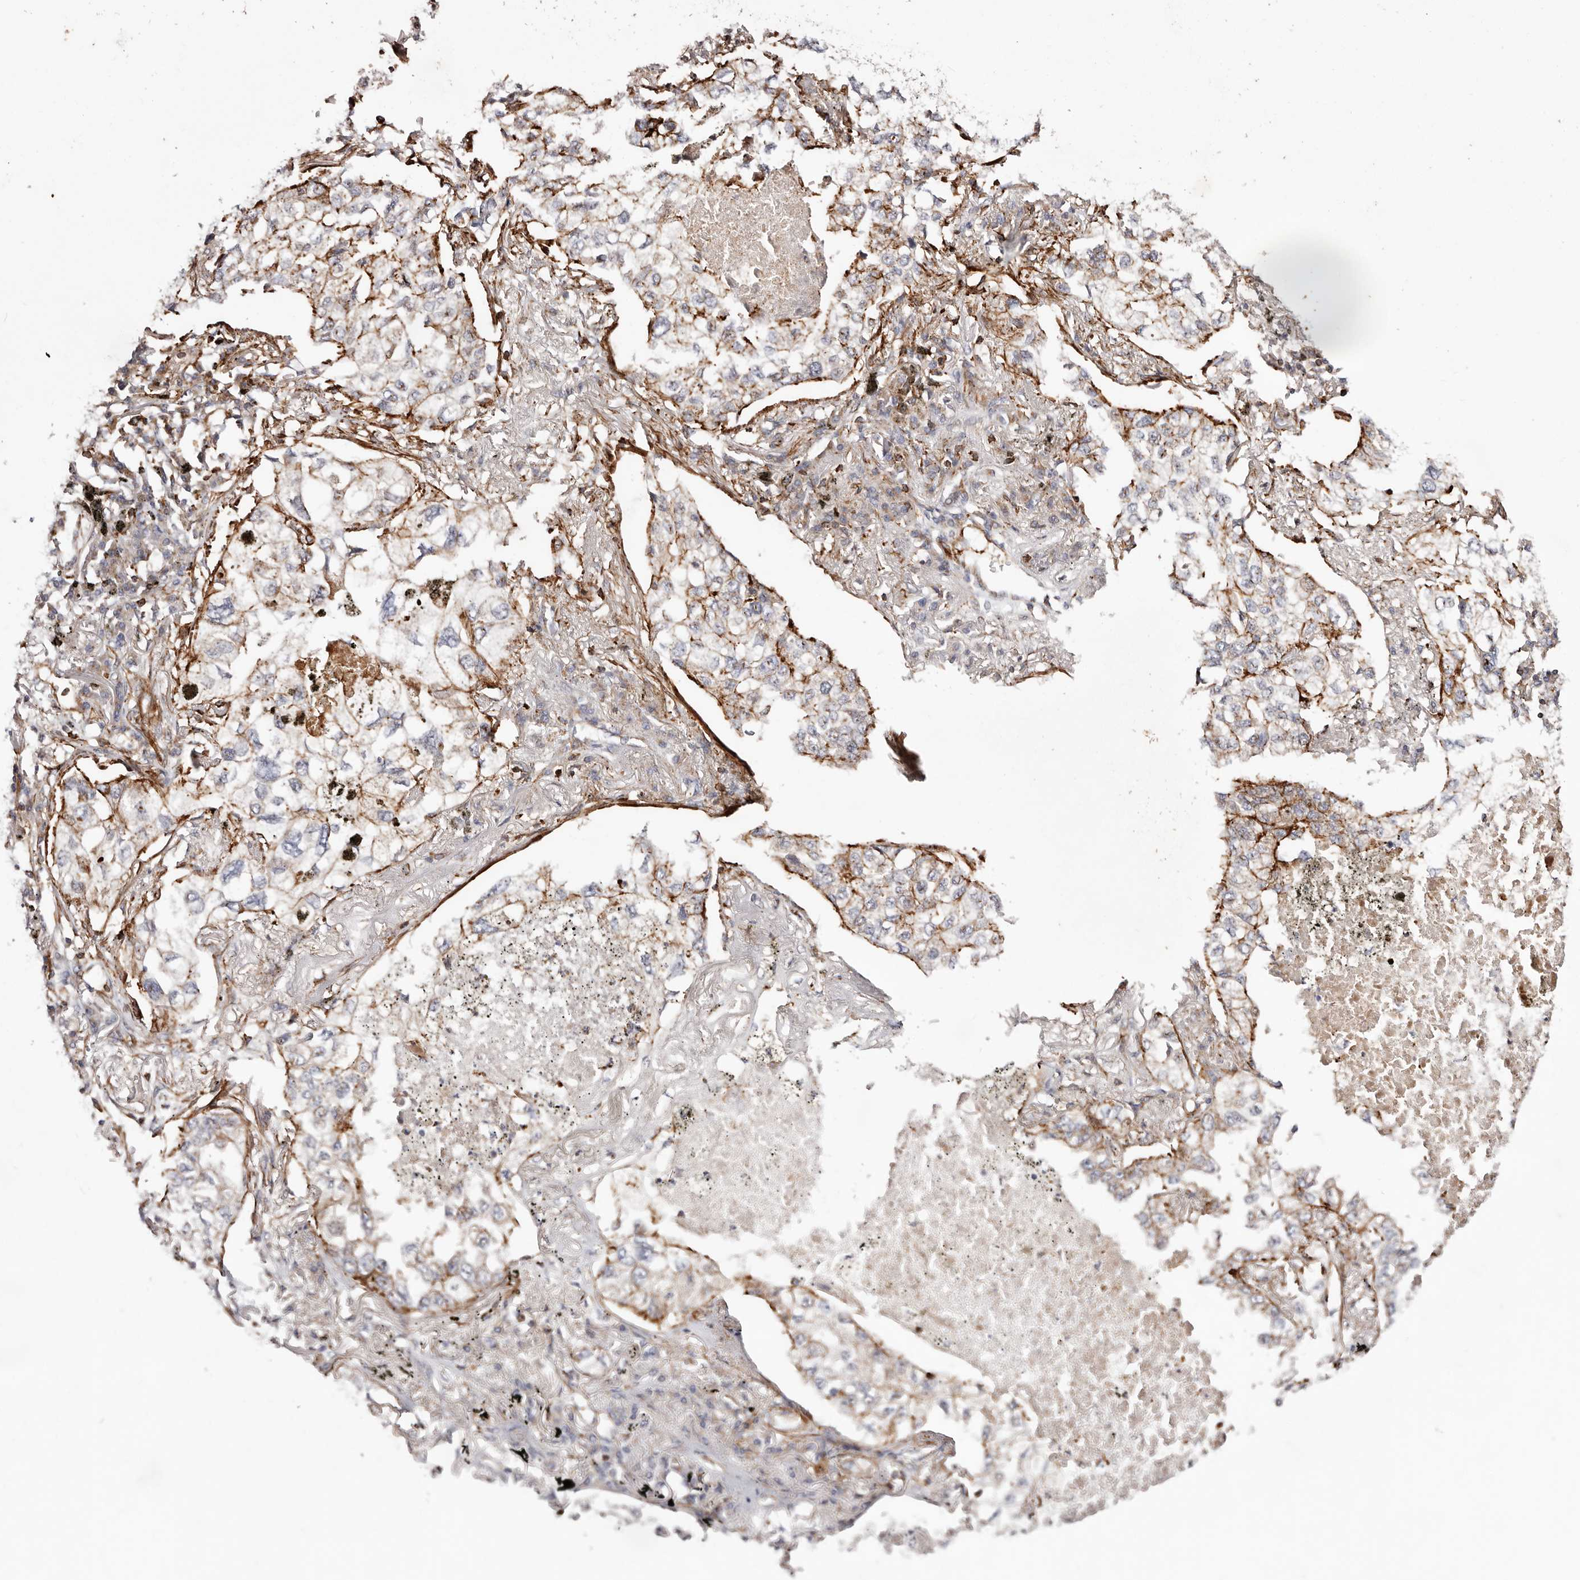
{"staining": {"intensity": "strong", "quantity": "25%-75%", "location": "cytoplasmic/membranous"}, "tissue": "lung cancer", "cell_type": "Tumor cells", "image_type": "cancer", "snomed": [{"axis": "morphology", "description": "Adenocarcinoma, NOS"}, {"axis": "topography", "description": "Lung"}], "caption": "Immunohistochemistry staining of adenocarcinoma (lung), which exhibits high levels of strong cytoplasmic/membranous staining in about 25%-75% of tumor cells indicating strong cytoplasmic/membranous protein expression. The staining was performed using DAB (brown) for protein detection and nuclei were counterstained in hematoxylin (blue).", "gene": "PTPN22", "patient": {"sex": "male", "age": 65}}